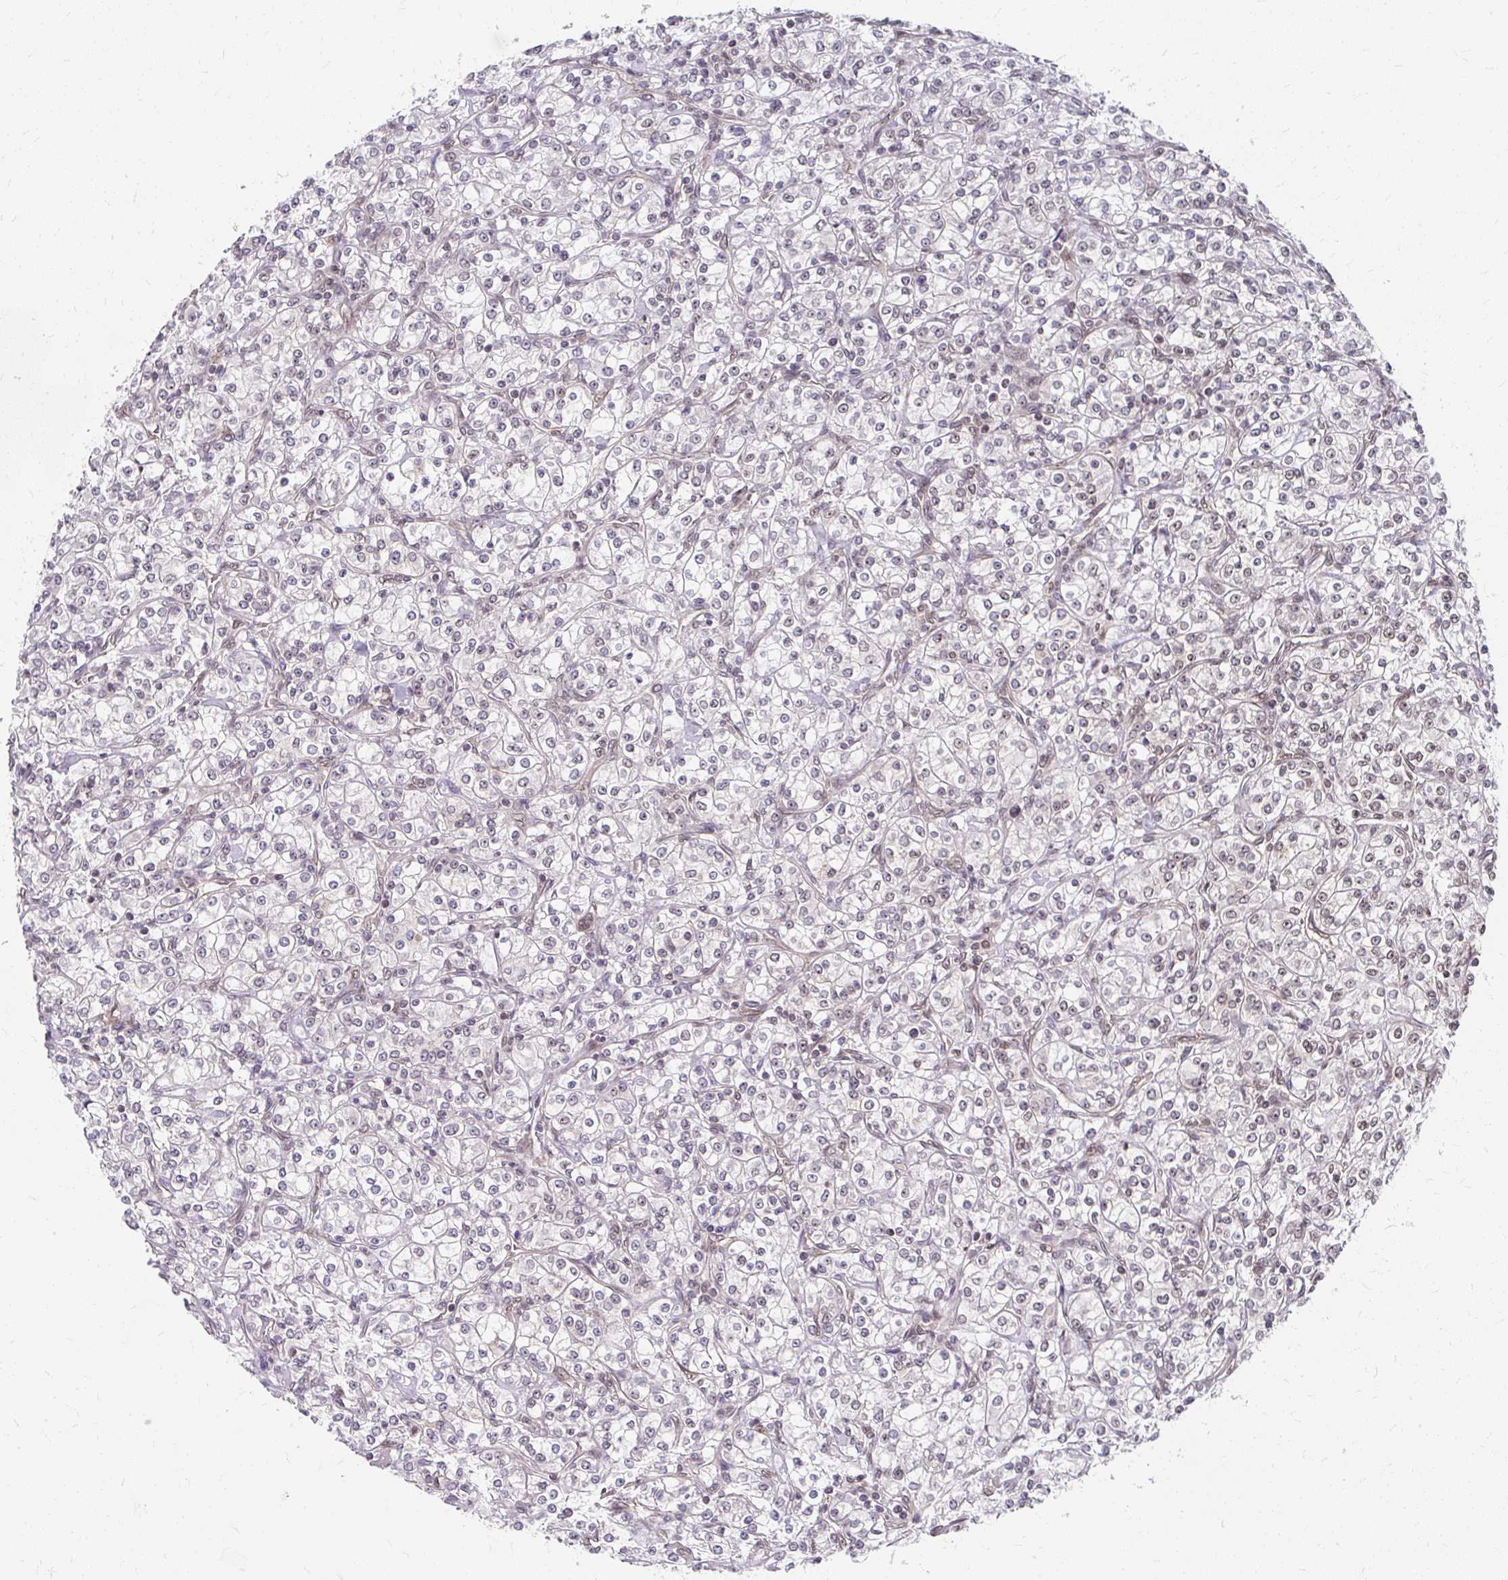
{"staining": {"intensity": "moderate", "quantity": "25%-75%", "location": "cytoplasmic/membranous,nuclear"}, "tissue": "renal cancer", "cell_type": "Tumor cells", "image_type": "cancer", "snomed": [{"axis": "morphology", "description": "Adenocarcinoma, NOS"}, {"axis": "topography", "description": "Kidney"}], "caption": "Immunohistochemical staining of renal cancer (adenocarcinoma) displays medium levels of moderate cytoplasmic/membranous and nuclear protein positivity in about 25%-75% of tumor cells.", "gene": "XPO1", "patient": {"sex": "male", "age": 77}}